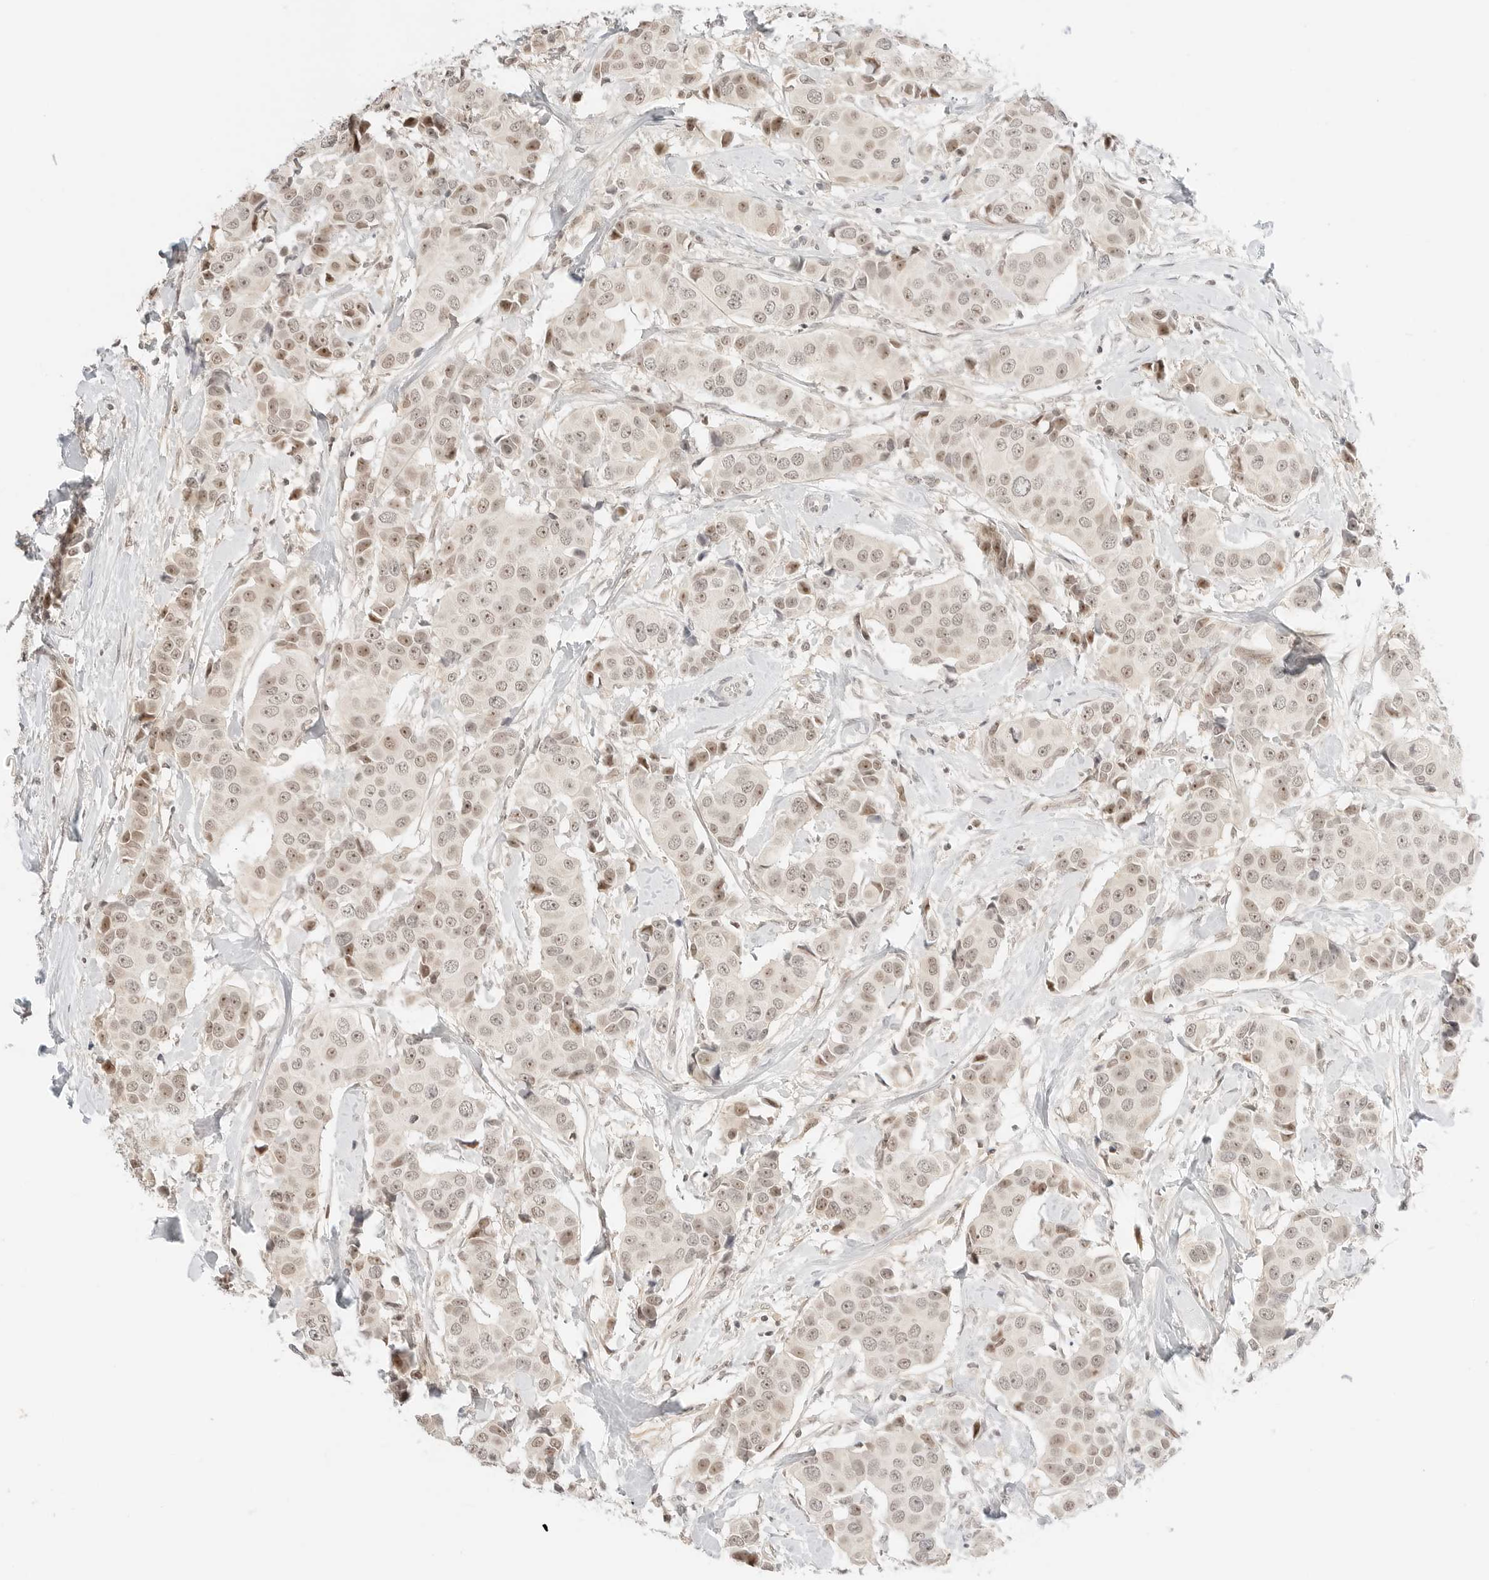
{"staining": {"intensity": "moderate", "quantity": ">75%", "location": "nuclear"}, "tissue": "breast cancer", "cell_type": "Tumor cells", "image_type": "cancer", "snomed": [{"axis": "morphology", "description": "Normal tissue, NOS"}, {"axis": "morphology", "description": "Duct carcinoma"}, {"axis": "topography", "description": "Breast"}], "caption": "Breast invasive ductal carcinoma stained for a protein exhibits moderate nuclear positivity in tumor cells.", "gene": "RPS6KL1", "patient": {"sex": "female", "age": 39}}